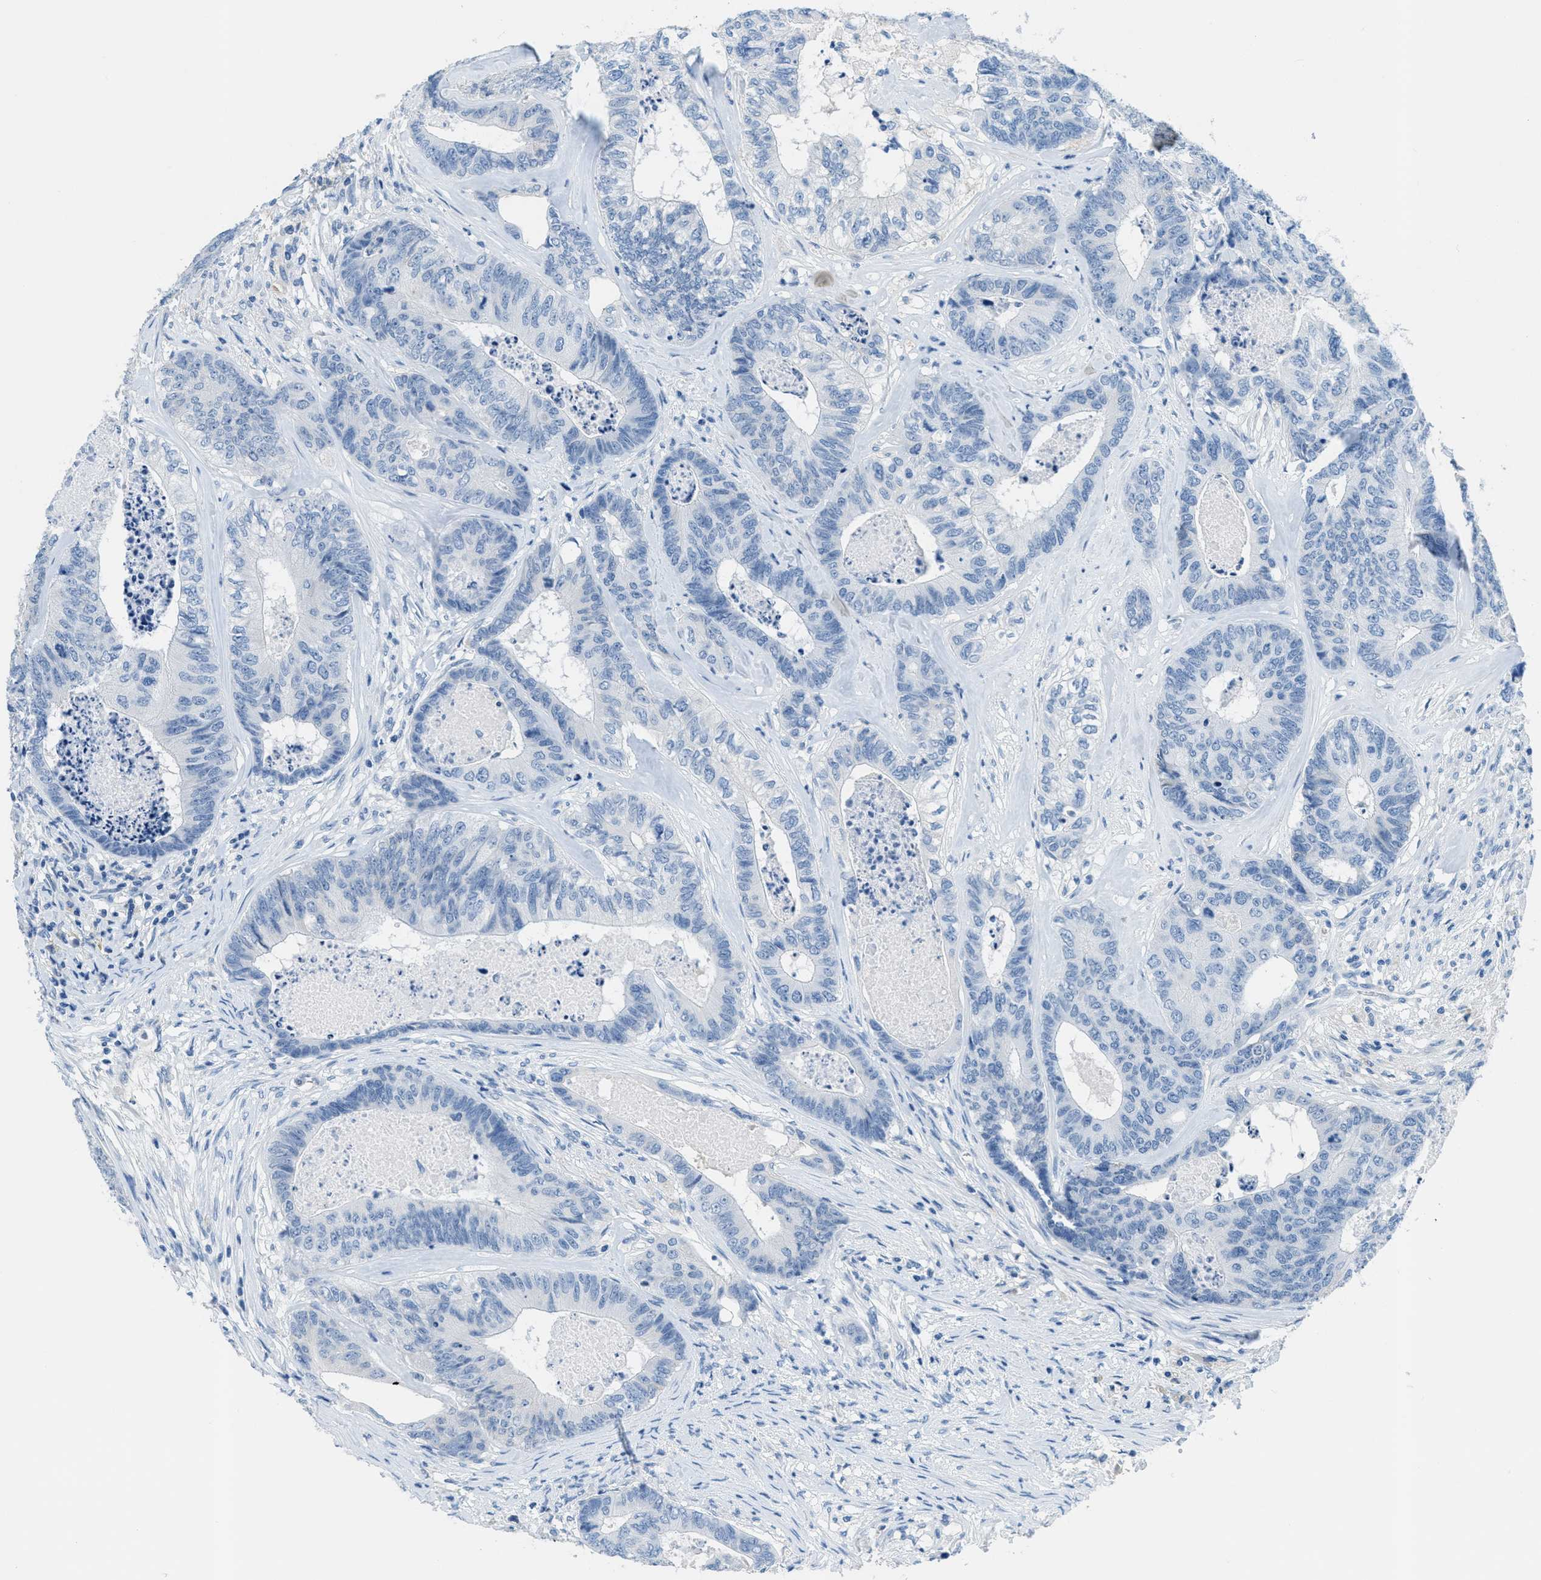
{"staining": {"intensity": "negative", "quantity": "none", "location": "none"}, "tissue": "colorectal cancer", "cell_type": "Tumor cells", "image_type": "cancer", "snomed": [{"axis": "morphology", "description": "Adenocarcinoma, NOS"}, {"axis": "topography", "description": "Colon"}], "caption": "Human colorectal adenocarcinoma stained for a protein using immunohistochemistry demonstrates no staining in tumor cells.", "gene": "MGARP", "patient": {"sex": "female", "age": 67}}